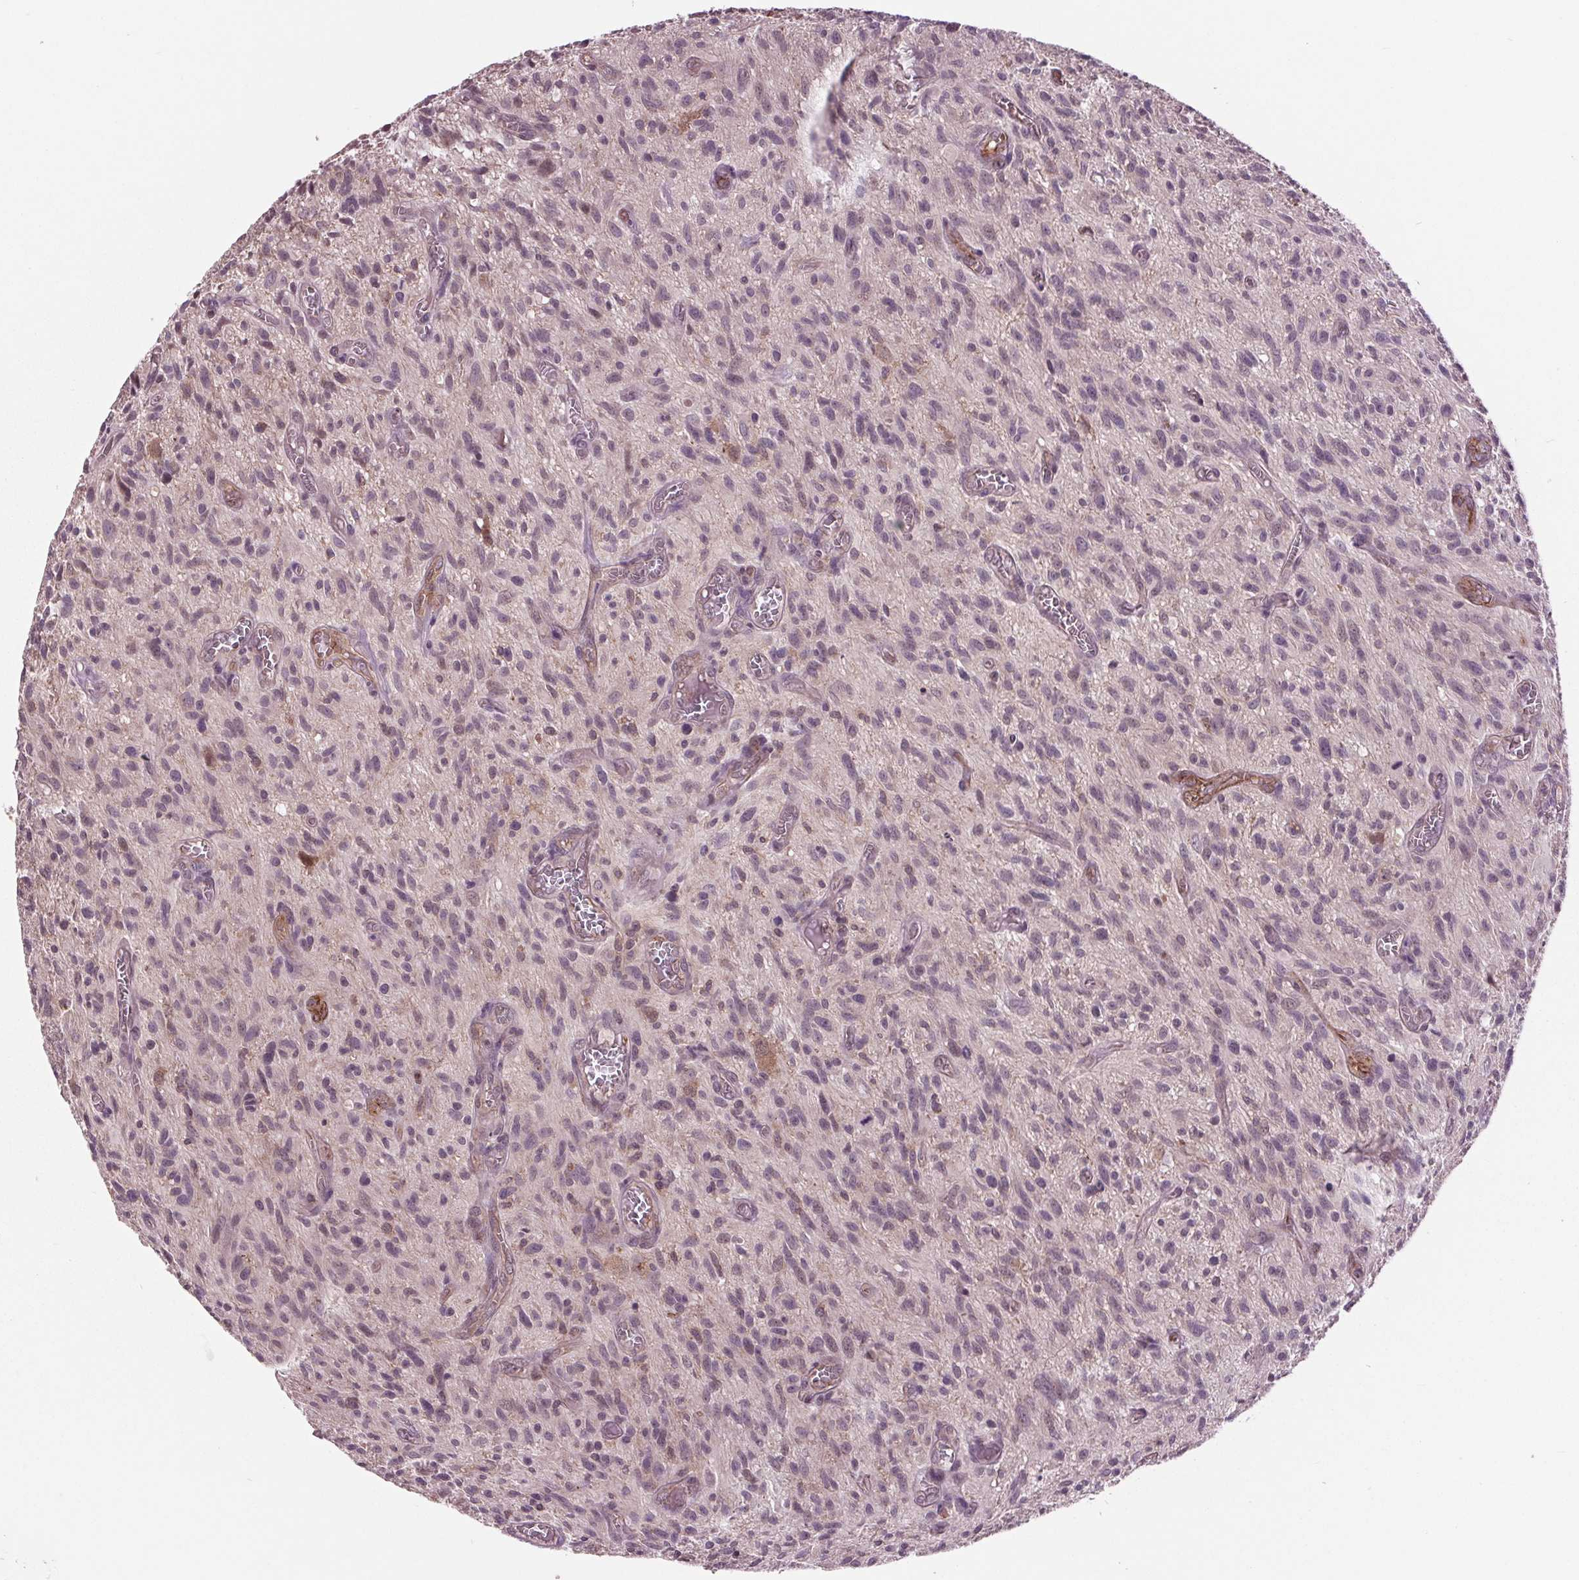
{"staining": {"intensity": "negative", "quantity": "none", "location": "none"}, "tissue": "glioma", "cell_type": "Tumor cells", "image_type": "cancer", "snomed": [{"axis": "morphology", "description": "Glioma, malignant, High grade"}, {"axis": "topography", "description": "Brain"}], "caption": "Glioma was stained to show a protein in brown. There is no significant expression in tumor cells. Nuclei are stained in blue.", "gene": "MAPK8", "patient": {"sex": "male", "age": 75}}